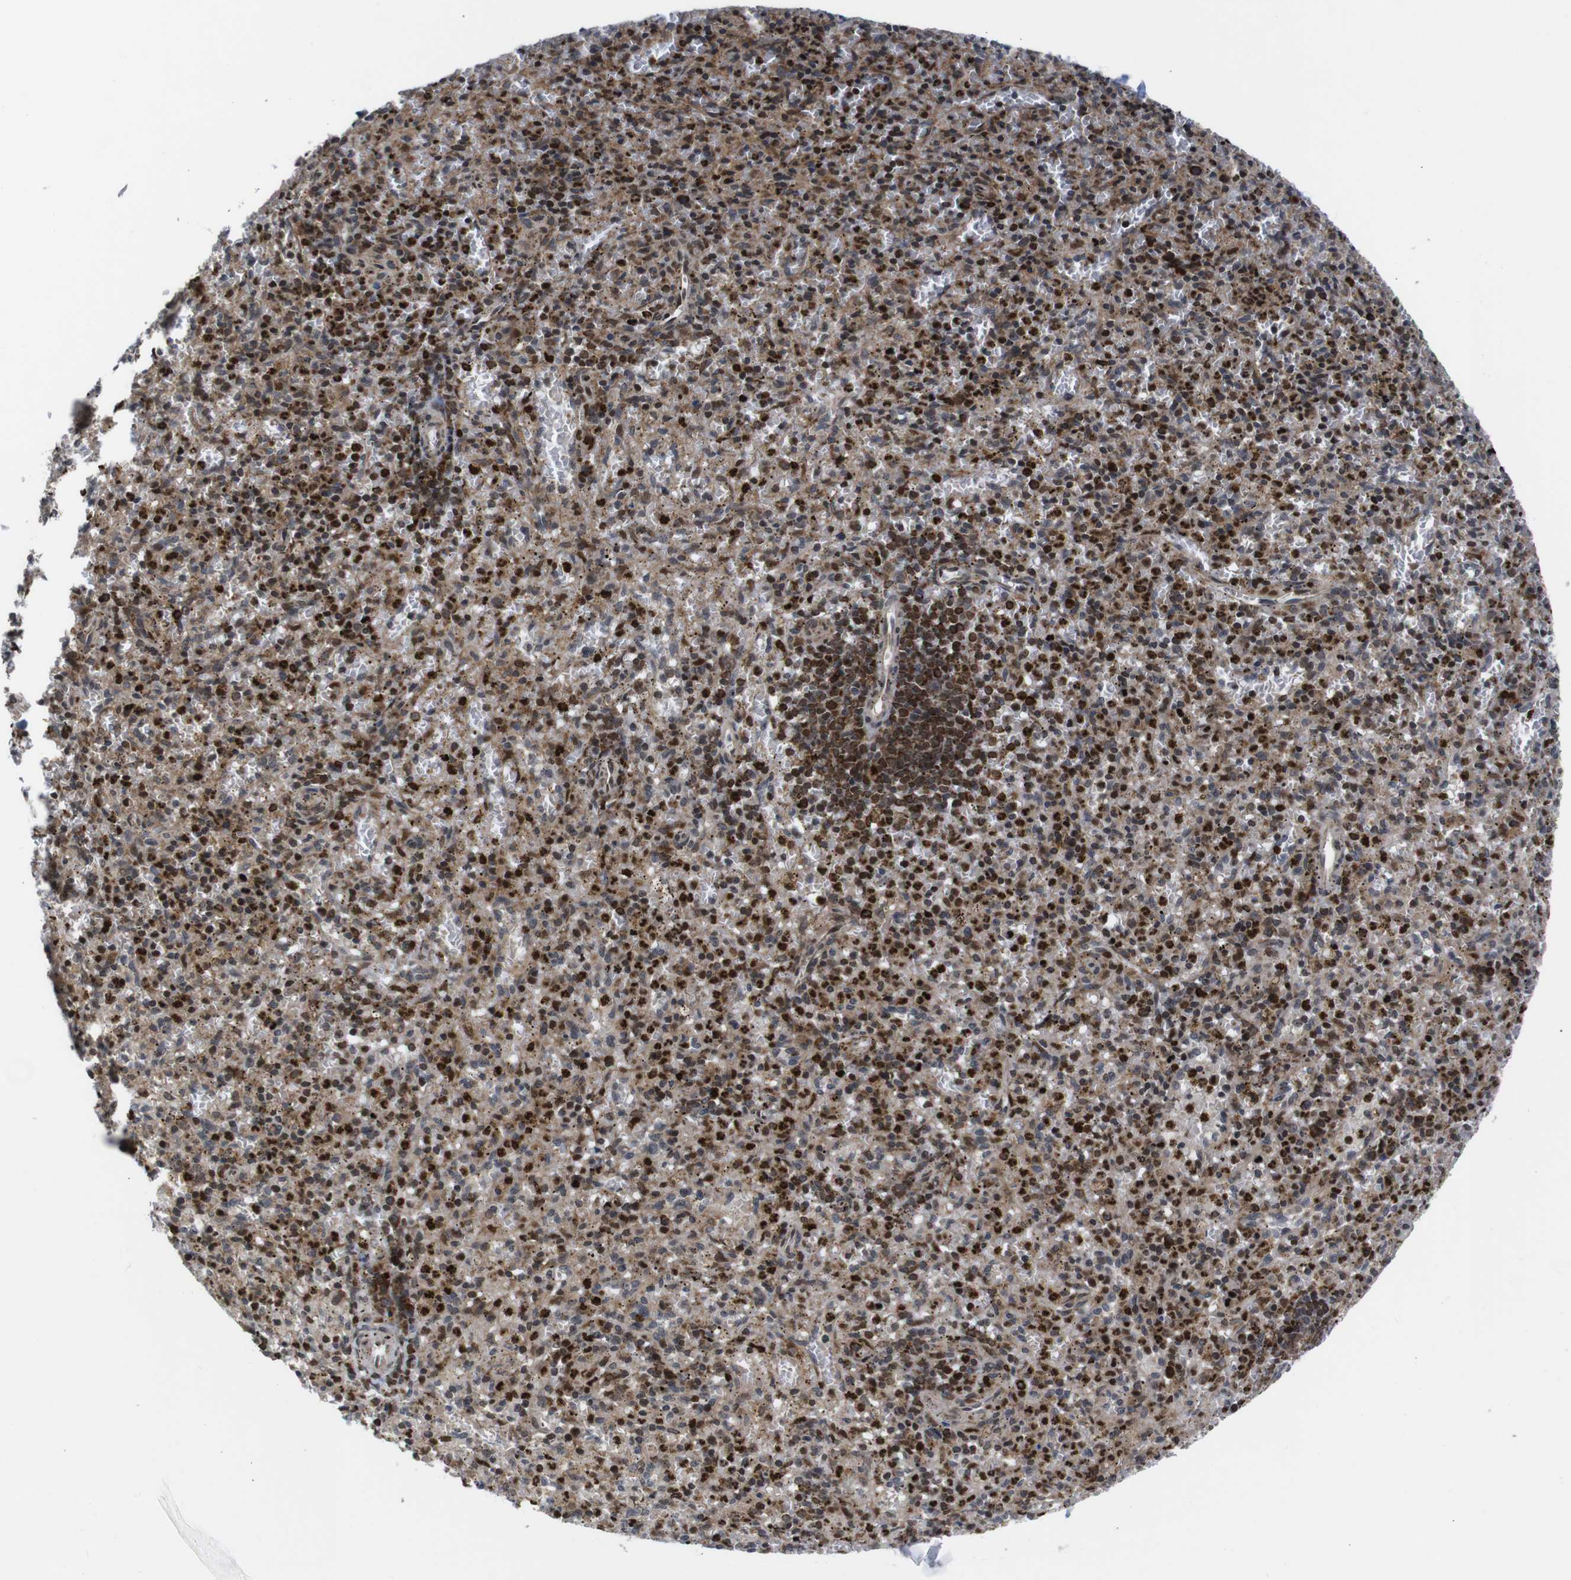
{"staining": {"intensity": "strong", "quantity": "25%-75%", "location": "cytoplasmic/membranous,nuclear"}, "tissue": "spleen", "cell_type": "Cells in red pulp", "image_type": "normal", "snomed": [{"axis": "morphology", "description": "Normal tissue, NOS"}, {"axis": "topography", "description": "Spleen"}], "caption": "This photomicrograph shows IHC staining of benign spleen, with high strong cytoplasmic/membranous,nuclear staining in about 25%-75% of cells in red pulp.", "gene": "PTPN1", "patient": {"sex": "male", "age": 72}}